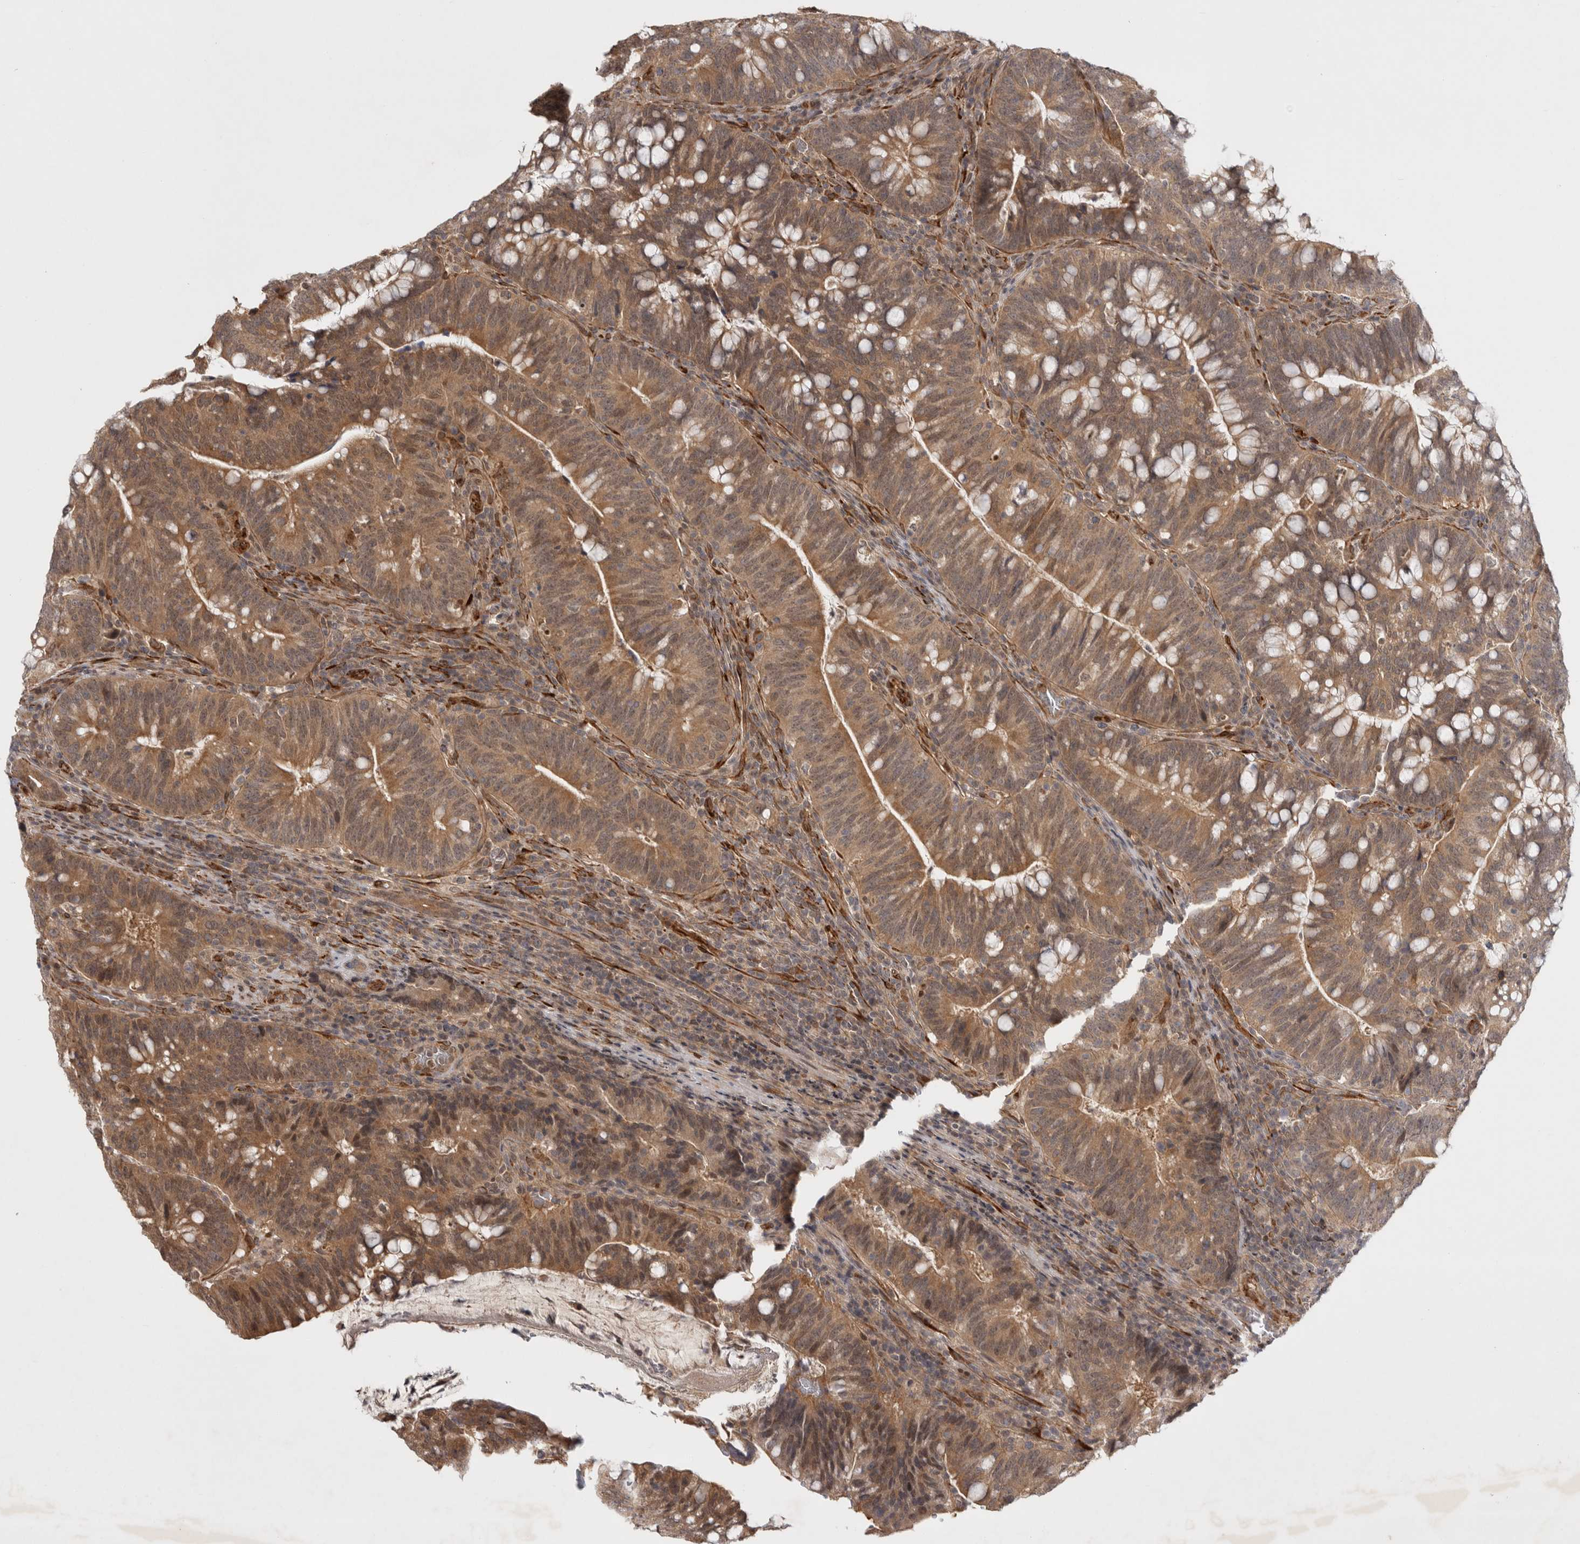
{"staining": {"intensity": "moderate", "quantity": ">75%", "location": "cytoplasmic/membranous,nuclear"}, "tissue": "colorectal cancer", "cell_type": "Tumor cells", "image_type": "cancer", "snomed": [{"axis": "morphology", "description": "Adenocarcinoma, NOS"}, {"axis": "topography", "description": "Colon"}], "caption": "High-power microscopy captured an immunohistochemistry photomicrograph of colorectal cancer (adenocarcinoma), revealing moderate cytoplasmic/membranous and nuclear positivity in about >75% of tumor cells.", "gene": "ZNF318", "patient": {"sex": "female", "age": 66}}